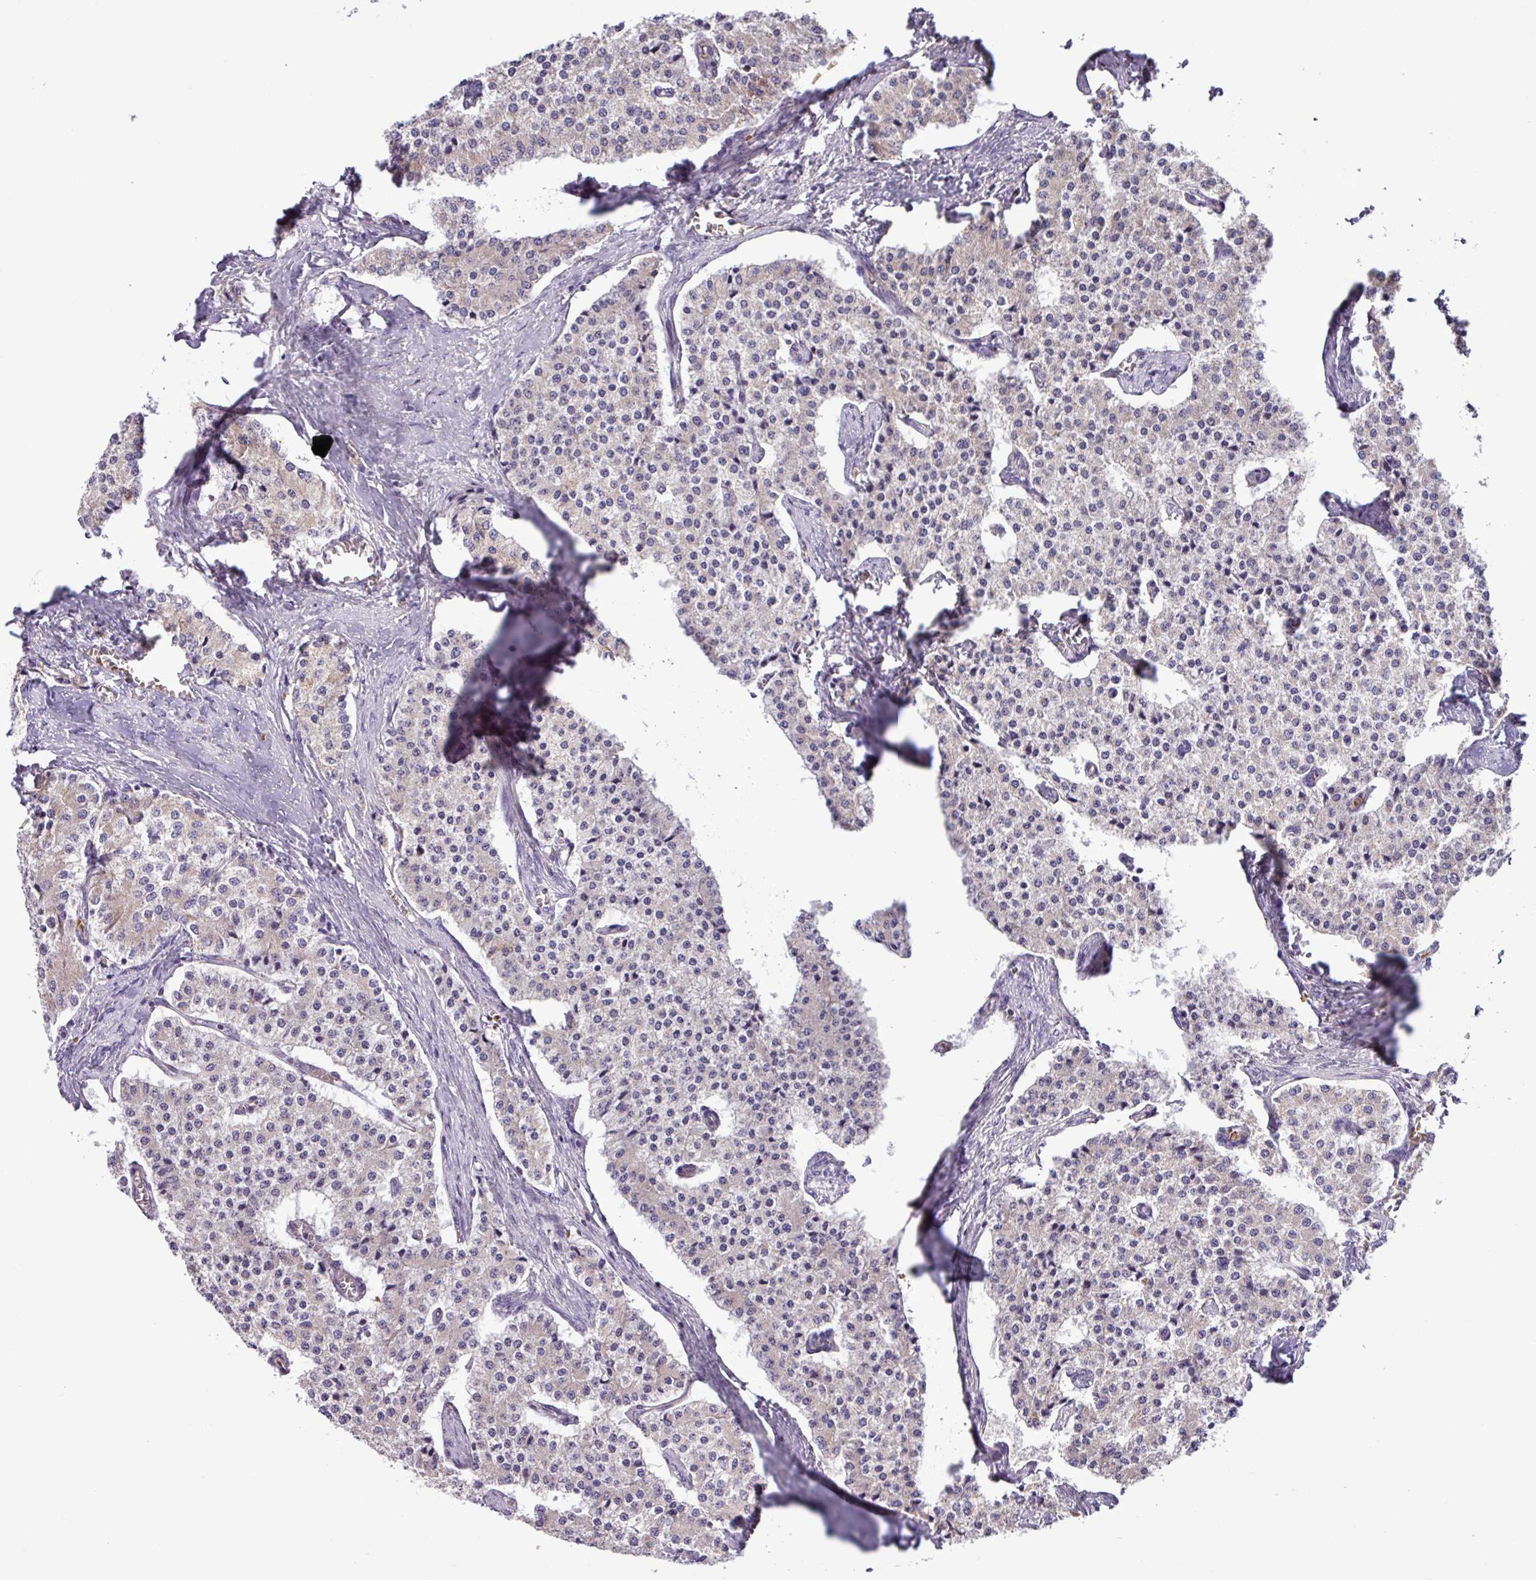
{"staining": {"intensity": "negative", "quantity": "none", "location": "none"}, "tissue": "carcinoid", "cell_type": "Tumor cells", "image_type": "cancer", "snomed": [{"axis": "morphology", "description": "Carcinoid, malignant, NOS"}, {"axis": "topography", "description": "Colon"}], "caption": "Tumor cells are negative for protein expression in human carcinoid (malignant).", "gene": "FAM183A", "patient": {"sex": "female", "age": 52}}